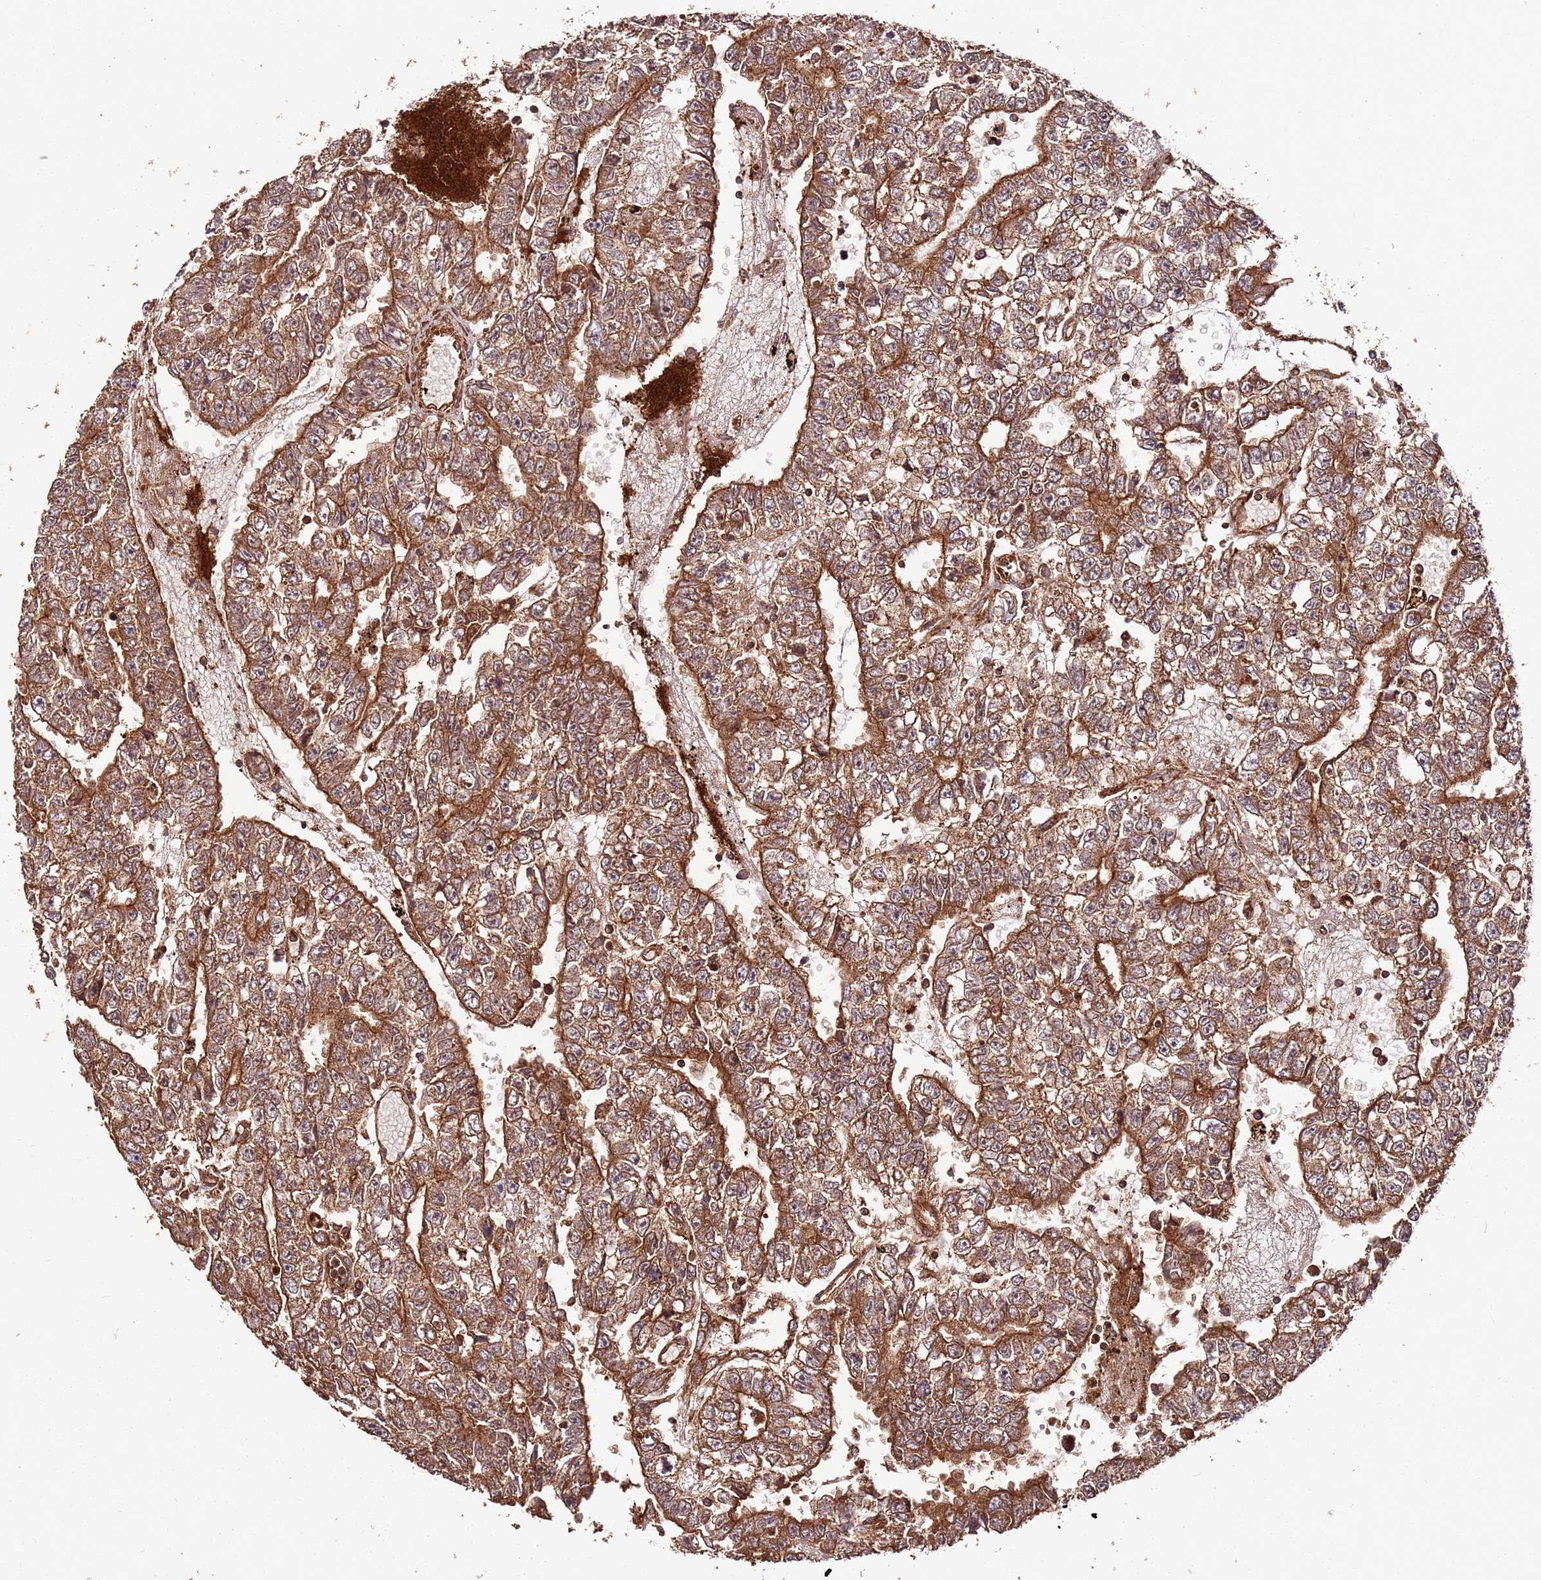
{"staining": {"intensity": "strong", "quantity": ">75%", "location": "cytoplasmic/membranous"}, "tissue": "testis cancer", "cell_type": "Tumor cells", "image_type": "cancer", "snomed": [{"axis": "morphology", "description": "Carcinoma, Embryonal, NOS"}, {"axis": "topography", "description": "Testis"}], "caption": "Protein expression analysis of human testis embryonal carcinoma reveals strong cytoplasmic/membranous staining in approximately >75% of tumor cells.", "gene": "FAM186A", "patient": {"sex": "male", "age": 25}}